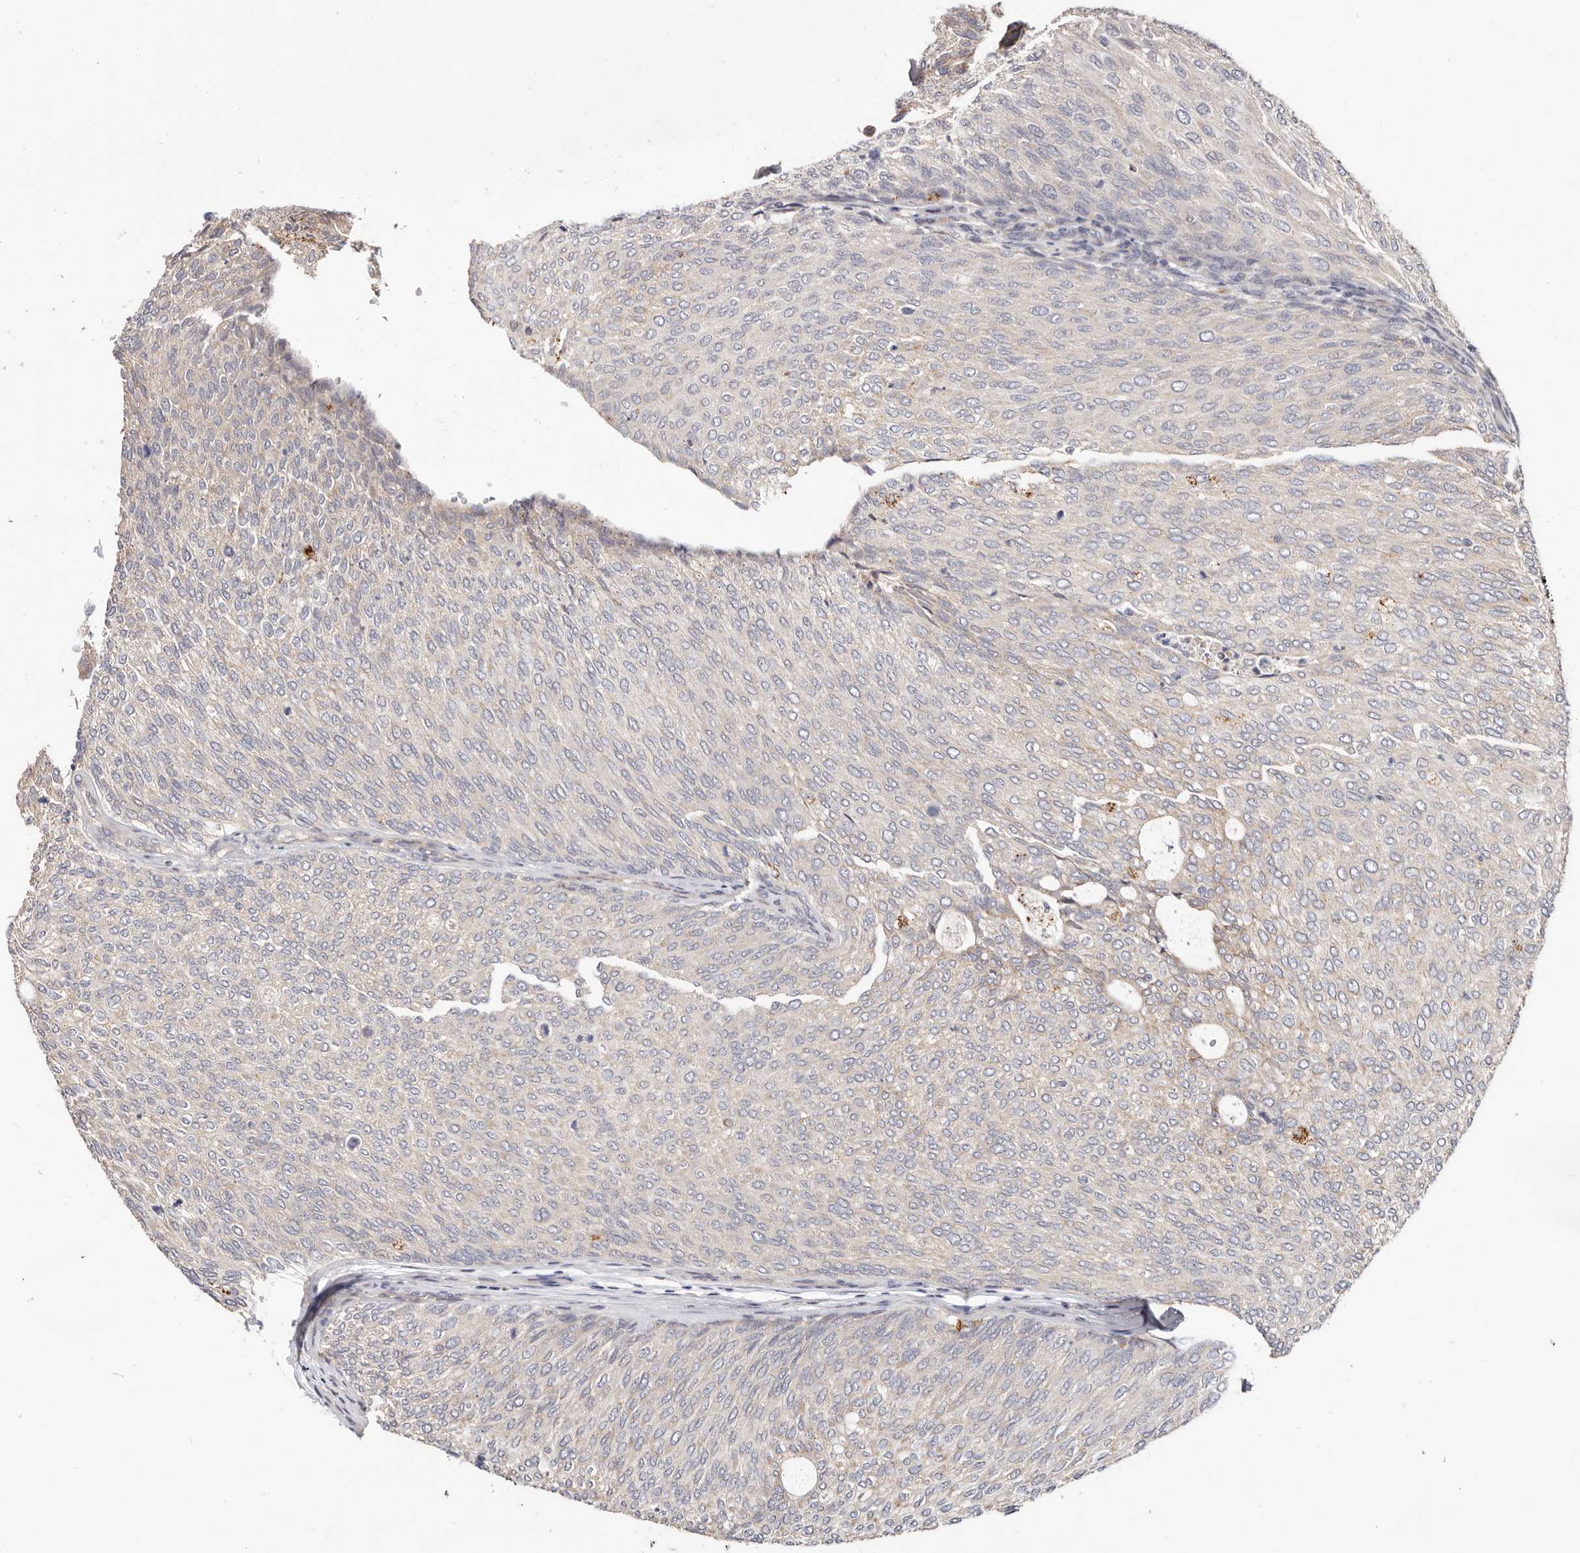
{"staining": {"intensity": "negative", "quantity": "none", "location": "none"}, "tissue": "urothelial cancer", "cell_type": "Tumor cells", "image_type": "cancer", "snomed": [{"axis": "morphology", "description": "Urothelial carcinoma, Low grade"}, {"axis": "topography", "description": "Urinary bladder"}], "caption": "Urothelial carcinoma (low-grade) was stained to show a protein in brown. There is no significant positivity in tumor cells.", "gene": "USP33", "patient": {"sex": "female", "age": 79}}